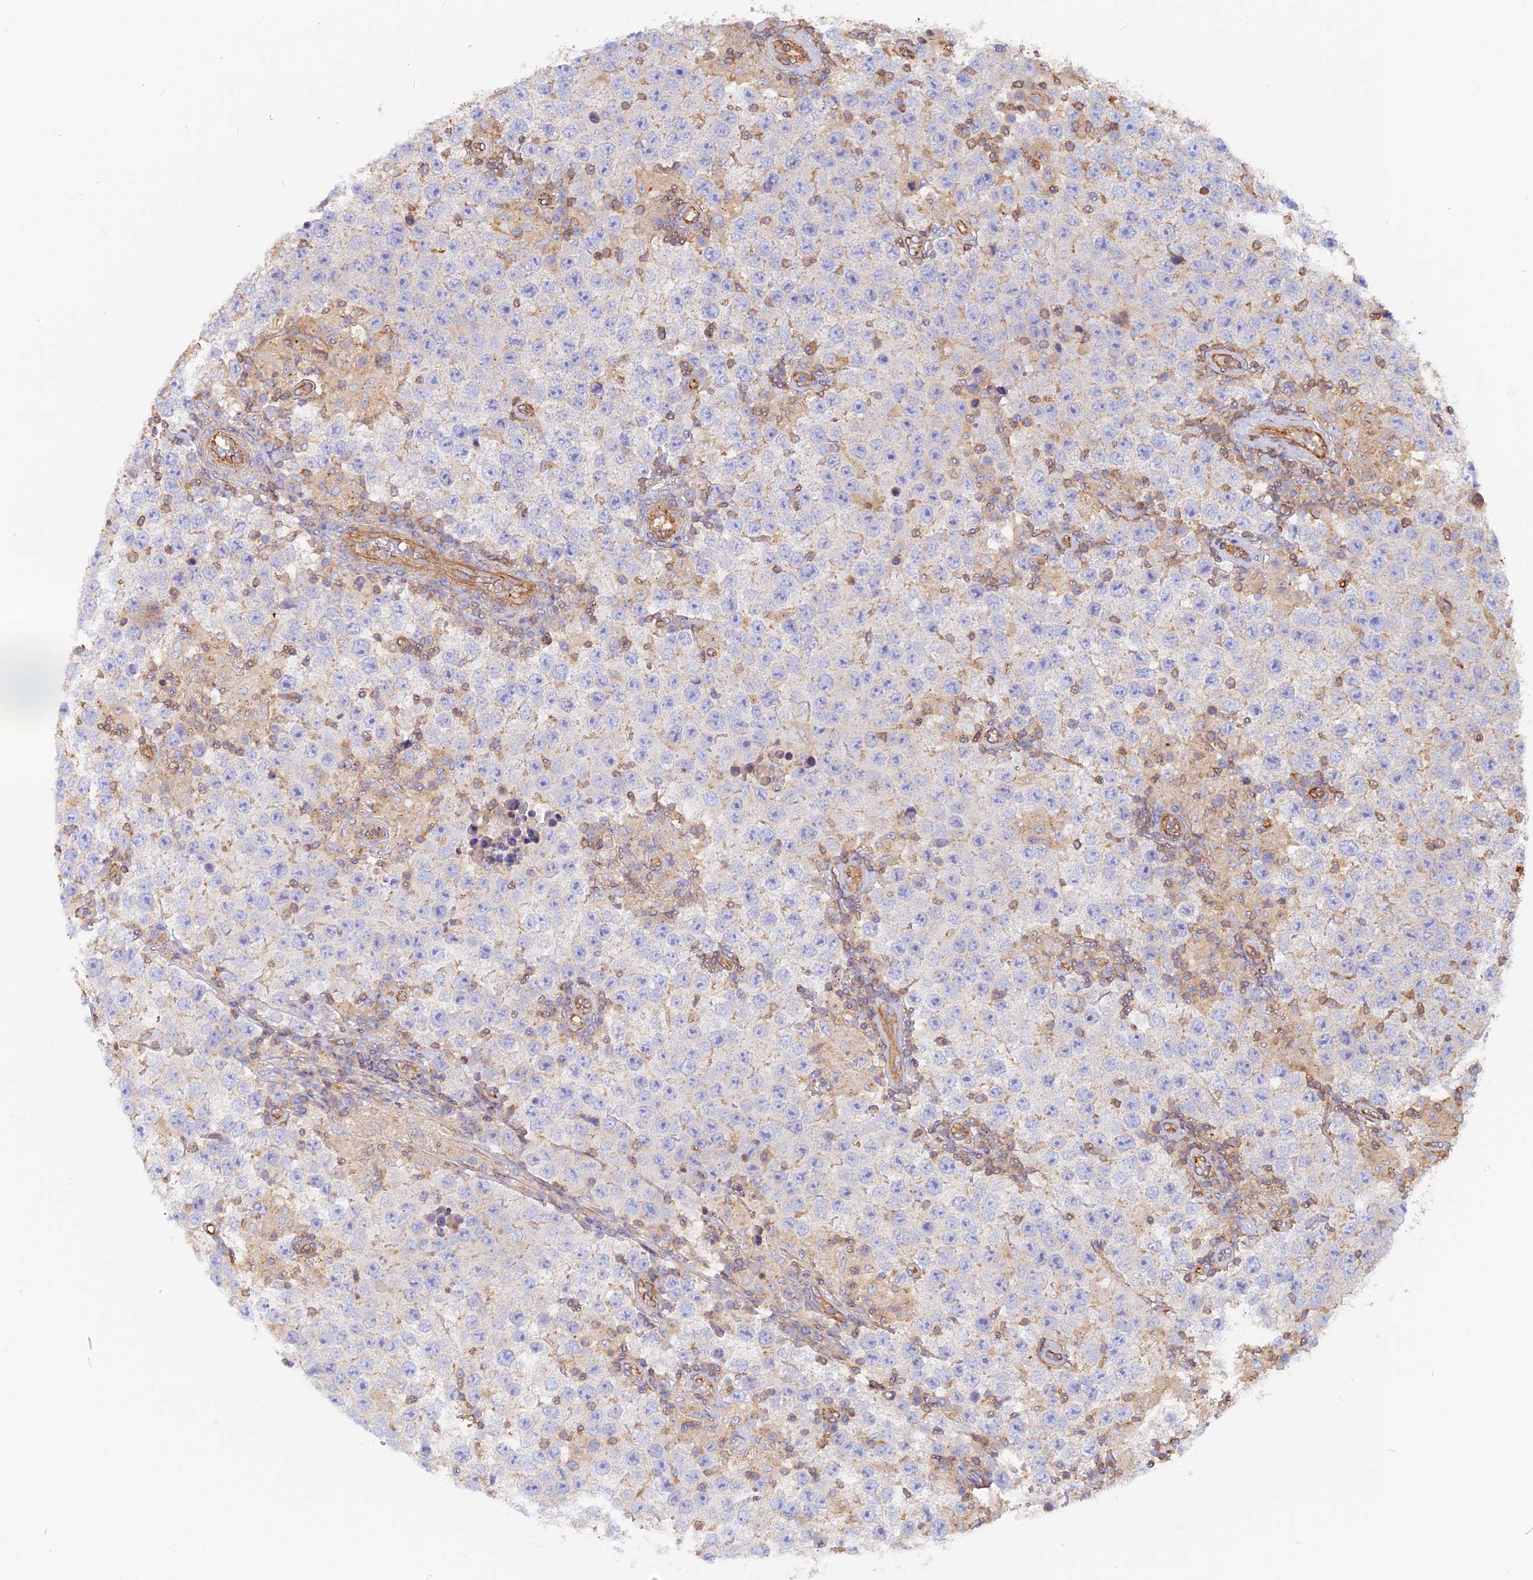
{"staining": {"intensity": "negative", "quantity": "none", "location": "none"}, "tissue": "testis cancer", "cell_type": "Tumor cells", "image_type": "cancer", "snomed": [{"axis": "morphology", "description": "Normal tissue, NOS"}, {"axis": "morphology", "description": "Urothelial carcinoma, High grade"}, {"axis": "morphology", "description": "Seminoma, NOS"}, {"axis": "morphology", "description": "Carcinoma, Embryonal, NOS"}, {"axis": "topography", "description": "Urinary bladder"}, {"axis": "topography", "description": "Testis"}], "caption": "An immunohistochemistry histopathology image of seminoma (testis) is shown. There is no staining in tumor cells of seminoma (testis).", "gene": "VPS18", "patient": {"sex": "male", "age": 41}}